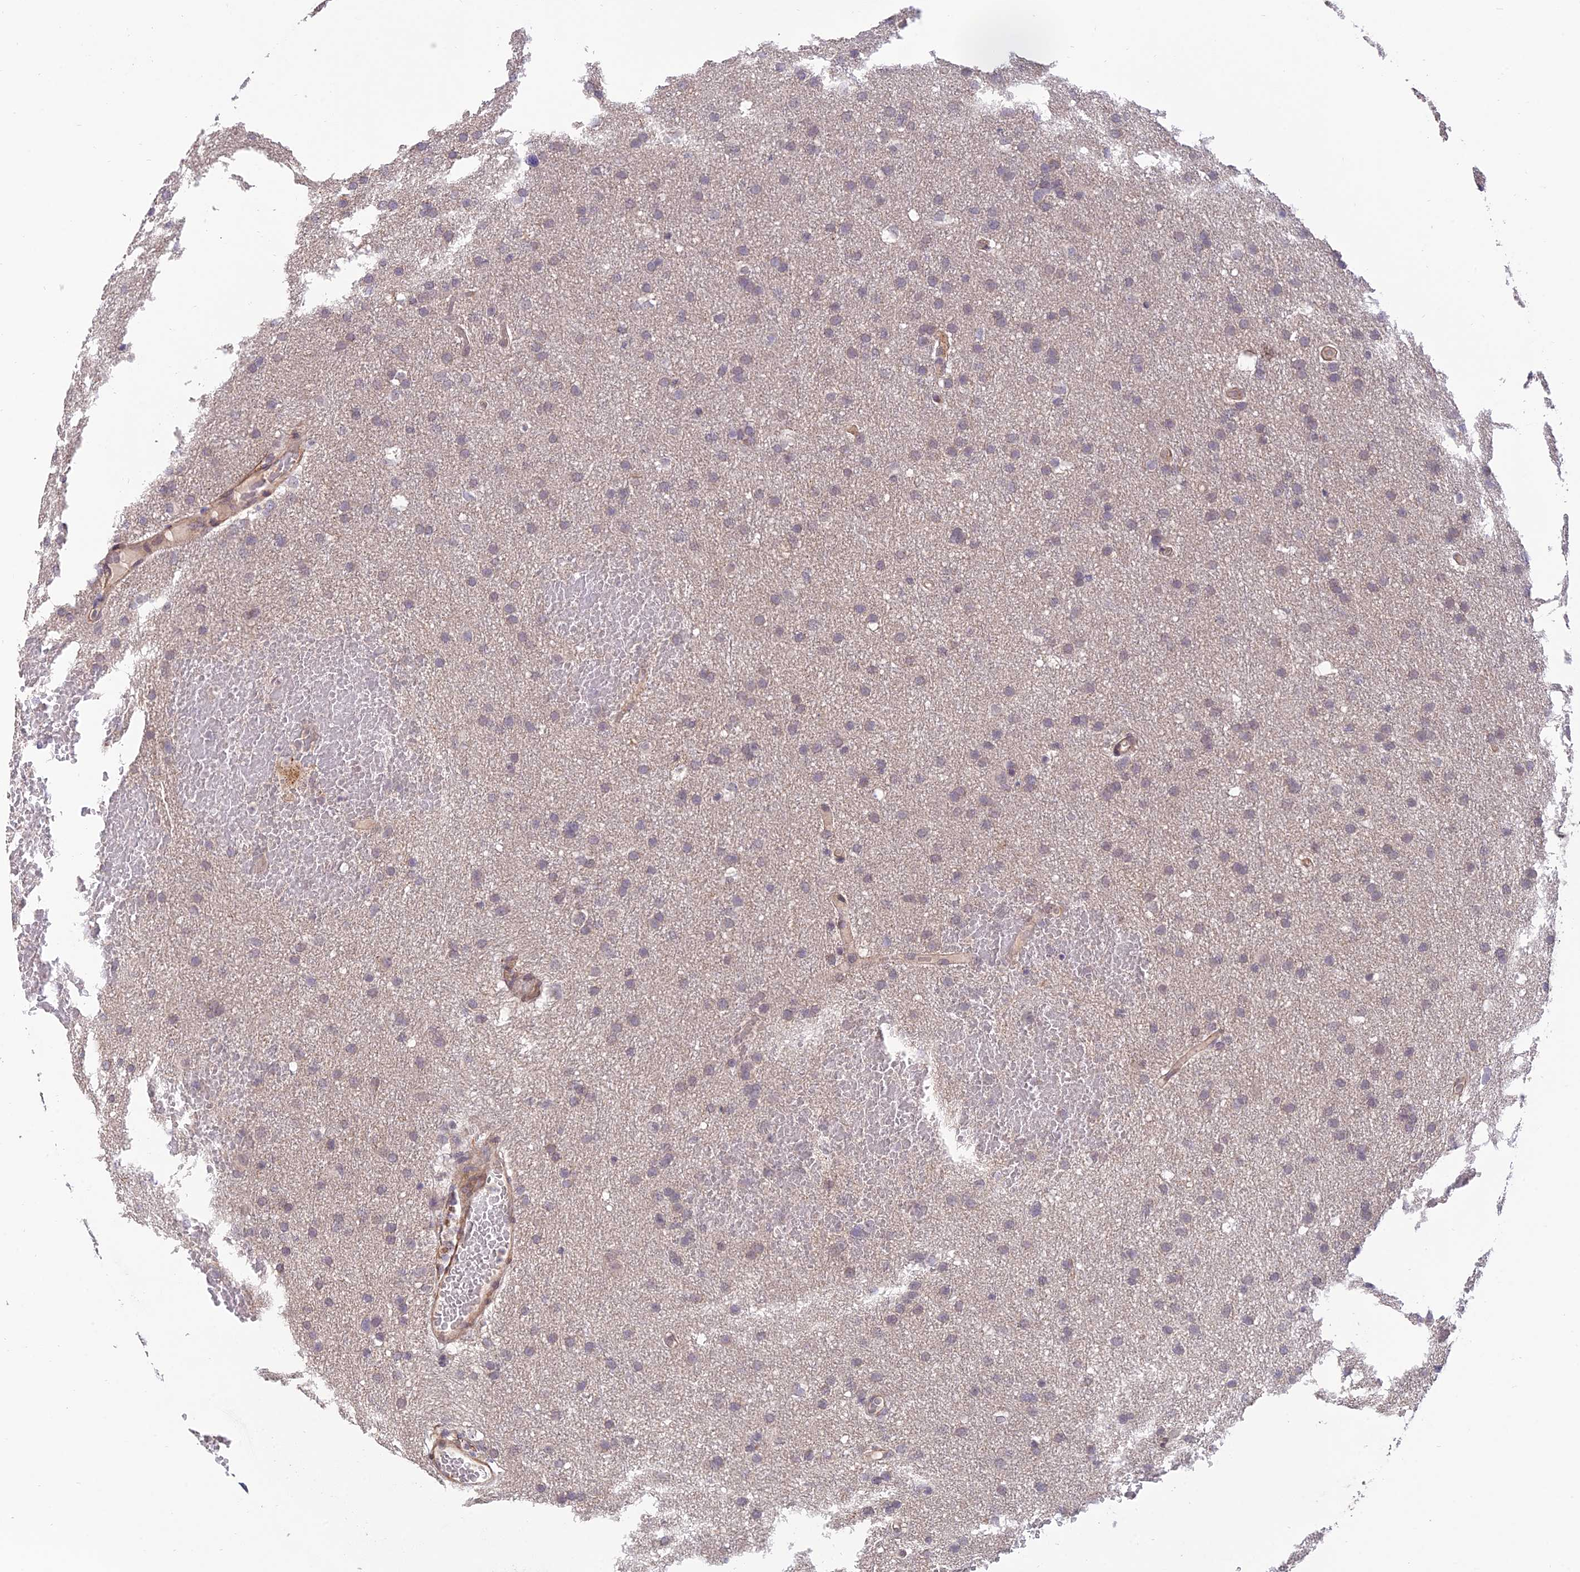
{"staining": {"intensity": "negative", "quantity": "none", "location": "none"}, "tissue": "glioma", "cell_type": "Tumor cells", "image_type": "cancer", "snomed": [{"axis": "morphology", "description": "Glioma, malignant, High grade"}, {"axis": "topography", "description": "Cerebral cortex"}], "caption": "Immunohistochemistry of human glioma reveals no positivity in tumor cells. Brightfield microscopy of immunohistochemistry (IHC) stained with DAB (brown) and hematoxylin (blue), captured at high magnification.", "gene": "PAGR1", "patient": {"sex": "female", "age": 36}}